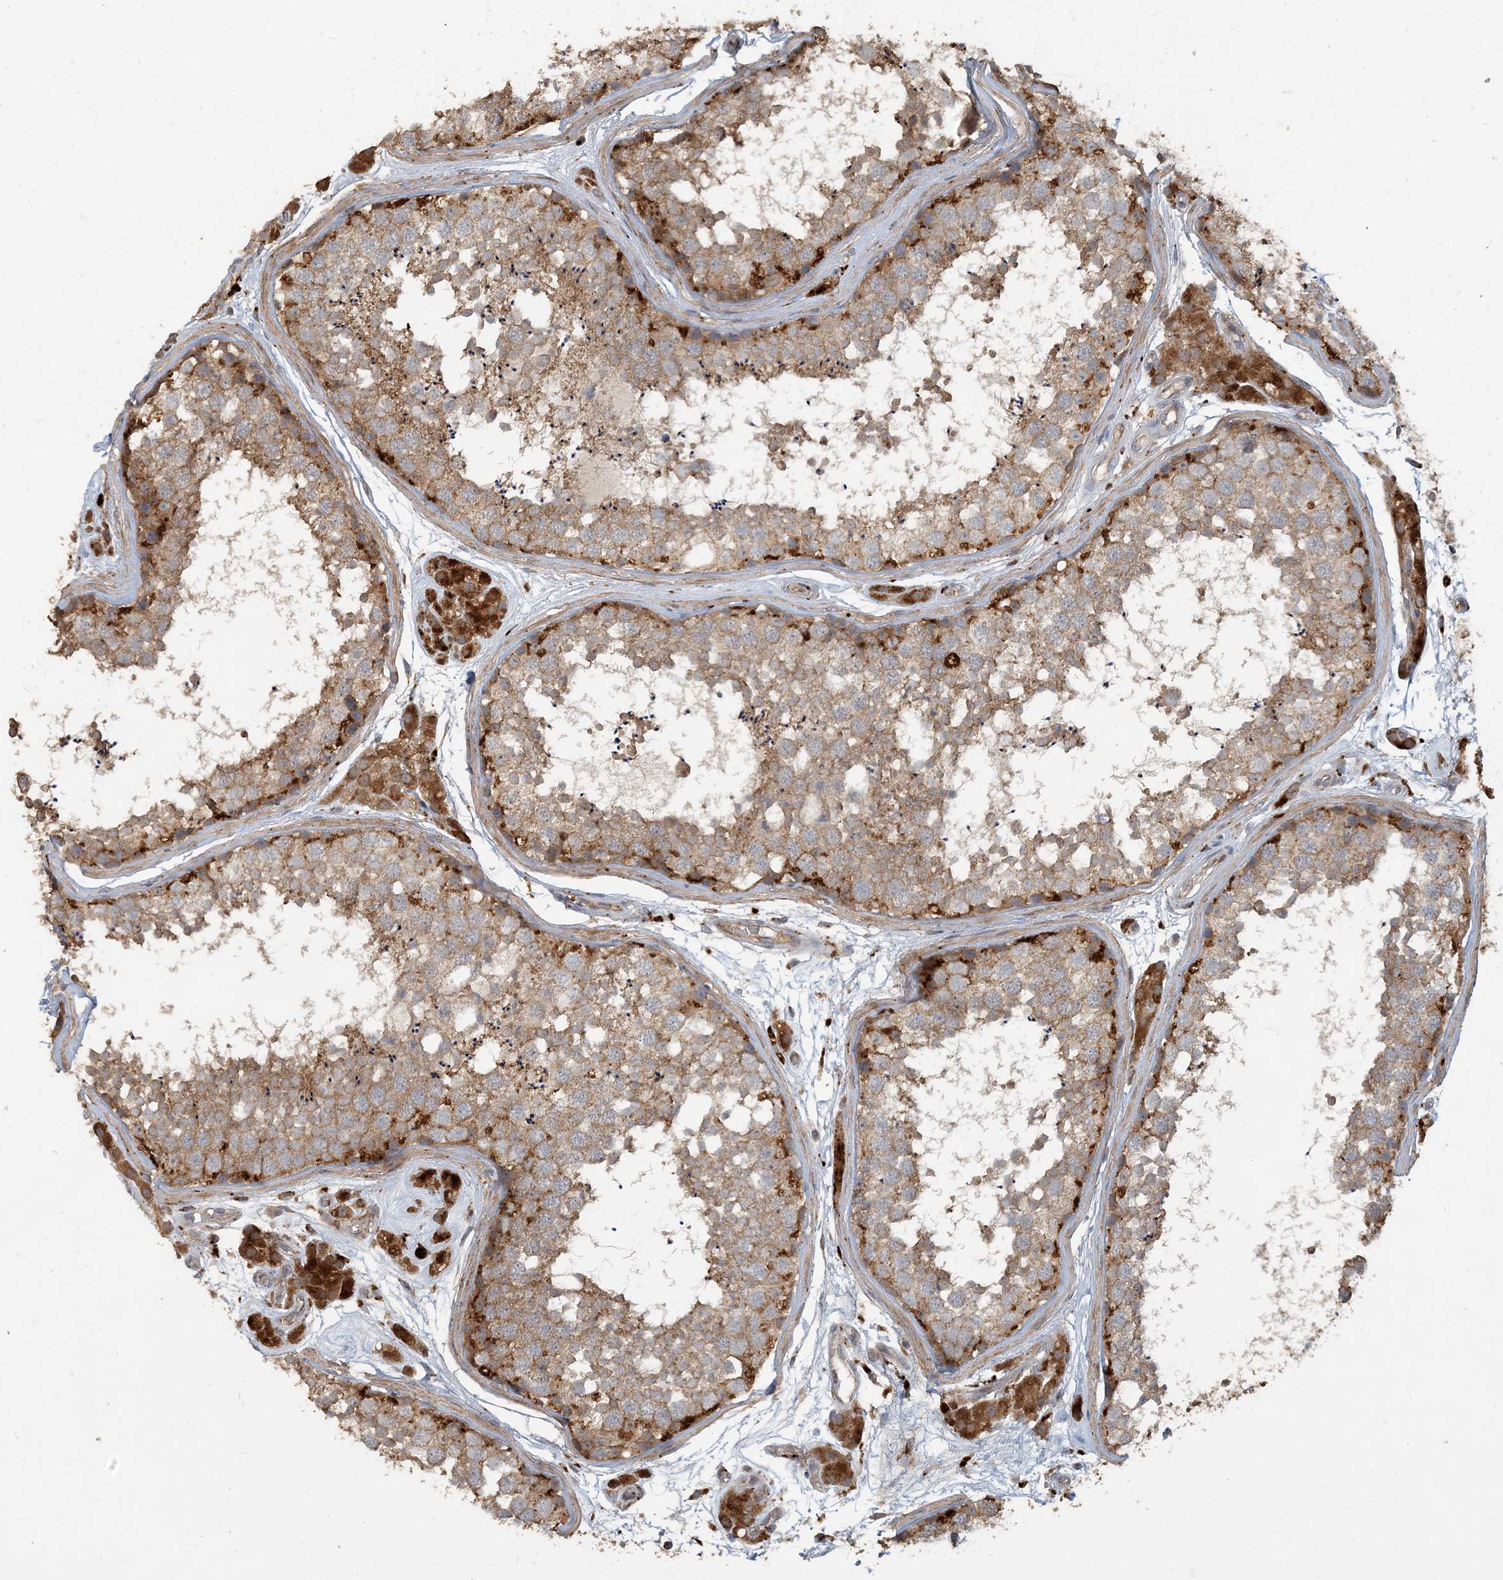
{"staining": {"intensity": "moderate", "quantity": ">75%", "location": "cytoplasmic/membranous"}, "tissue": "testis", "cell_type": "Cells in seminiferous ducts", "image_type": "normal", "snomed": [{"axis": "morphology", "description": "Normal tissue, NOS"}, {"axis": "topography", "description": "Testis"}], "caption": "This is a photomicrograph of IHC staining of unremarkable testis, which shows moderate staining in the cytoplasmic/membranous of cells in seminiferous ducts.", "gene": "LTN1", "patient": {"sex": "male", "age": 56}}